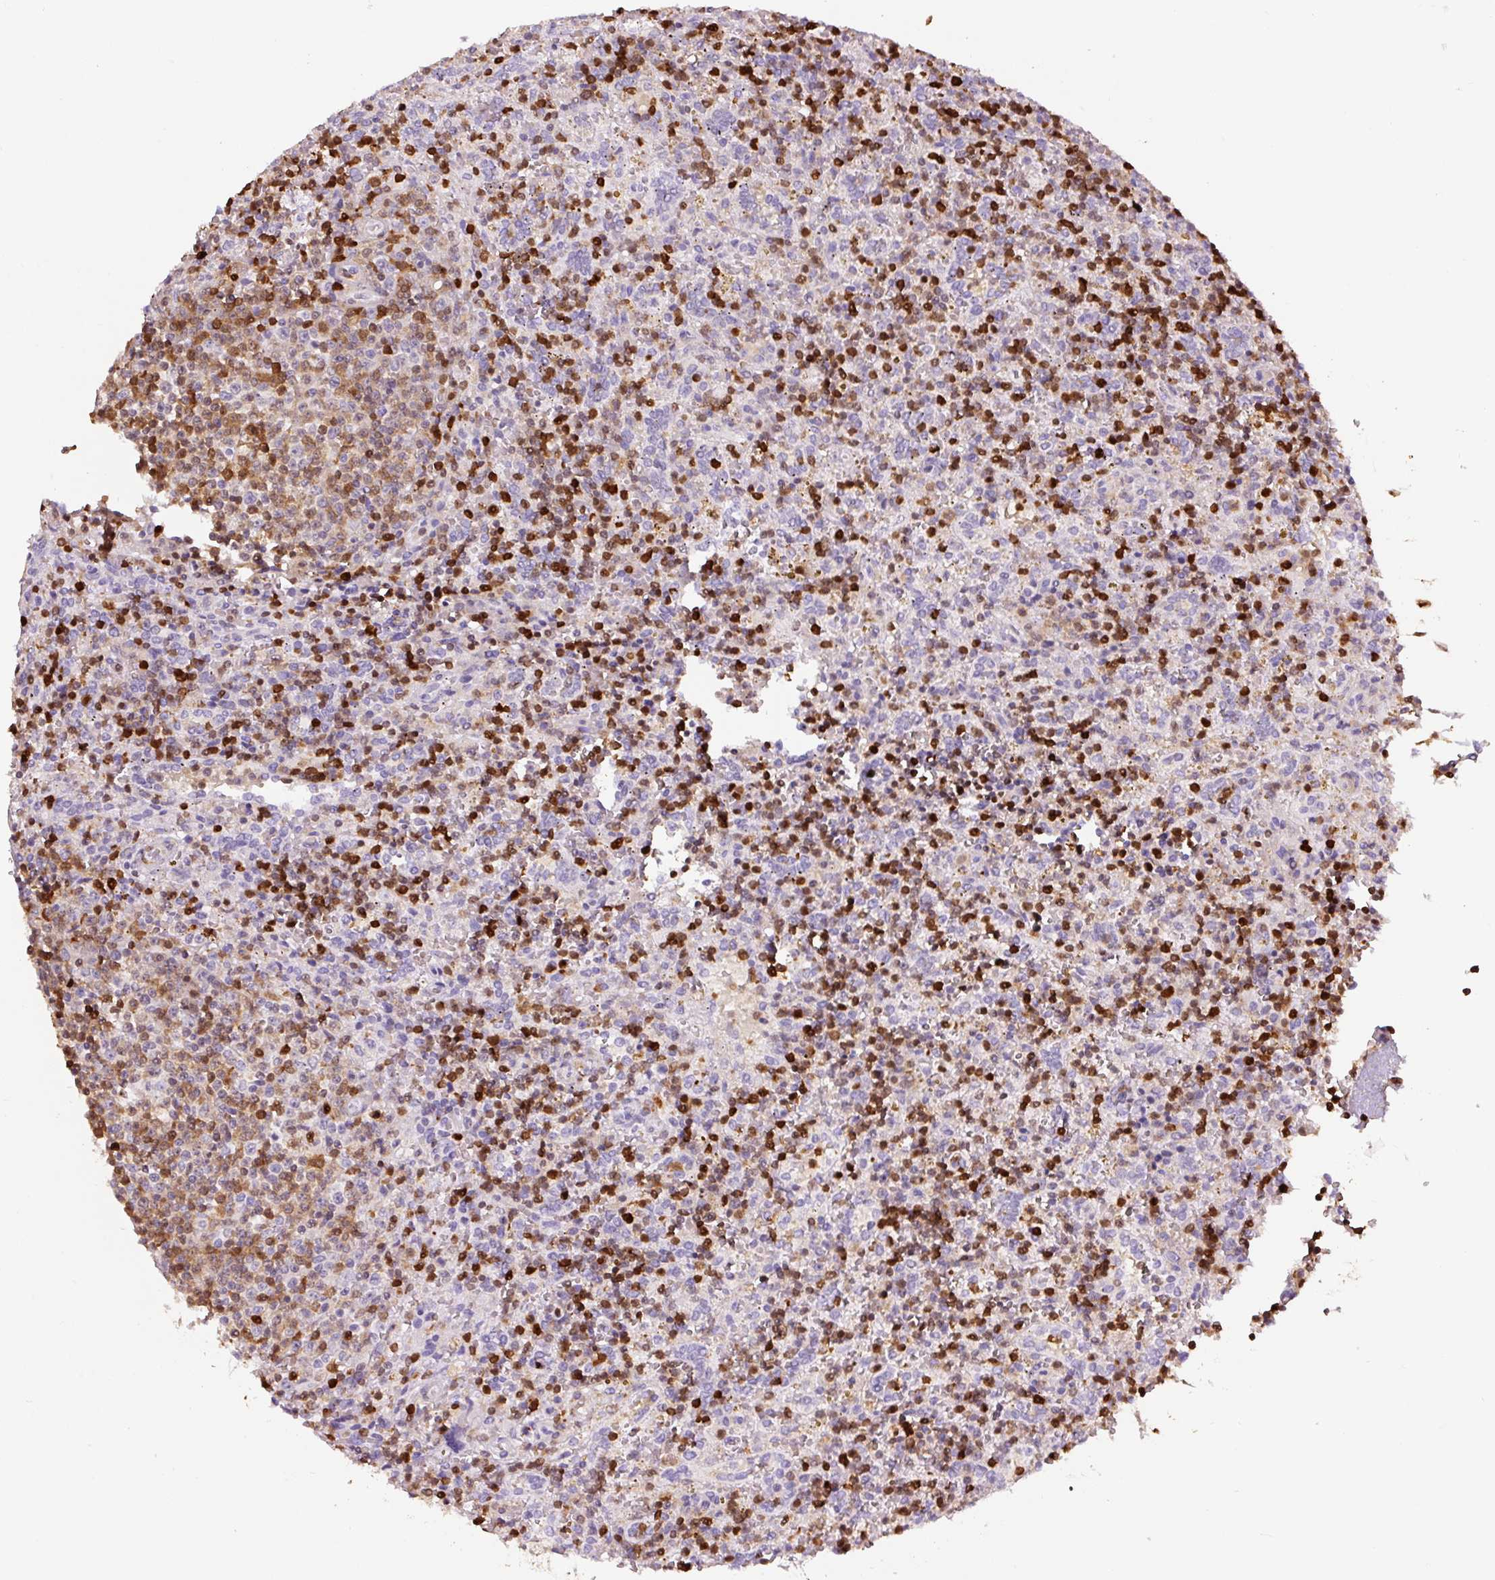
{"staining": {"intensity": "moderate", "quantity": "25%-75%", "location": "cytoplasmic/membranous,nuclear"}, "tissue": "lymphoma", "cell_type": "Tumor cells", "image_type": "cancer", "snomed": [{"axis": "morphology", "description": "Malignant lymphoma, non-Hodgkin's type, Low grade"}, {"axis": "topography", "description": "Spleen"}], "caption": "This photomicrograph exhibits immunohistochemistry (IHC) staining of human low-grade malignant lymphoma, non-Hodgkin's type, with medium moderate cytoplasmic/membranous and nuclear expression in approximately 25%-75% of tumor cells.", "gene": "S100A4", "patient": {"sex": "male", "age": 67}}